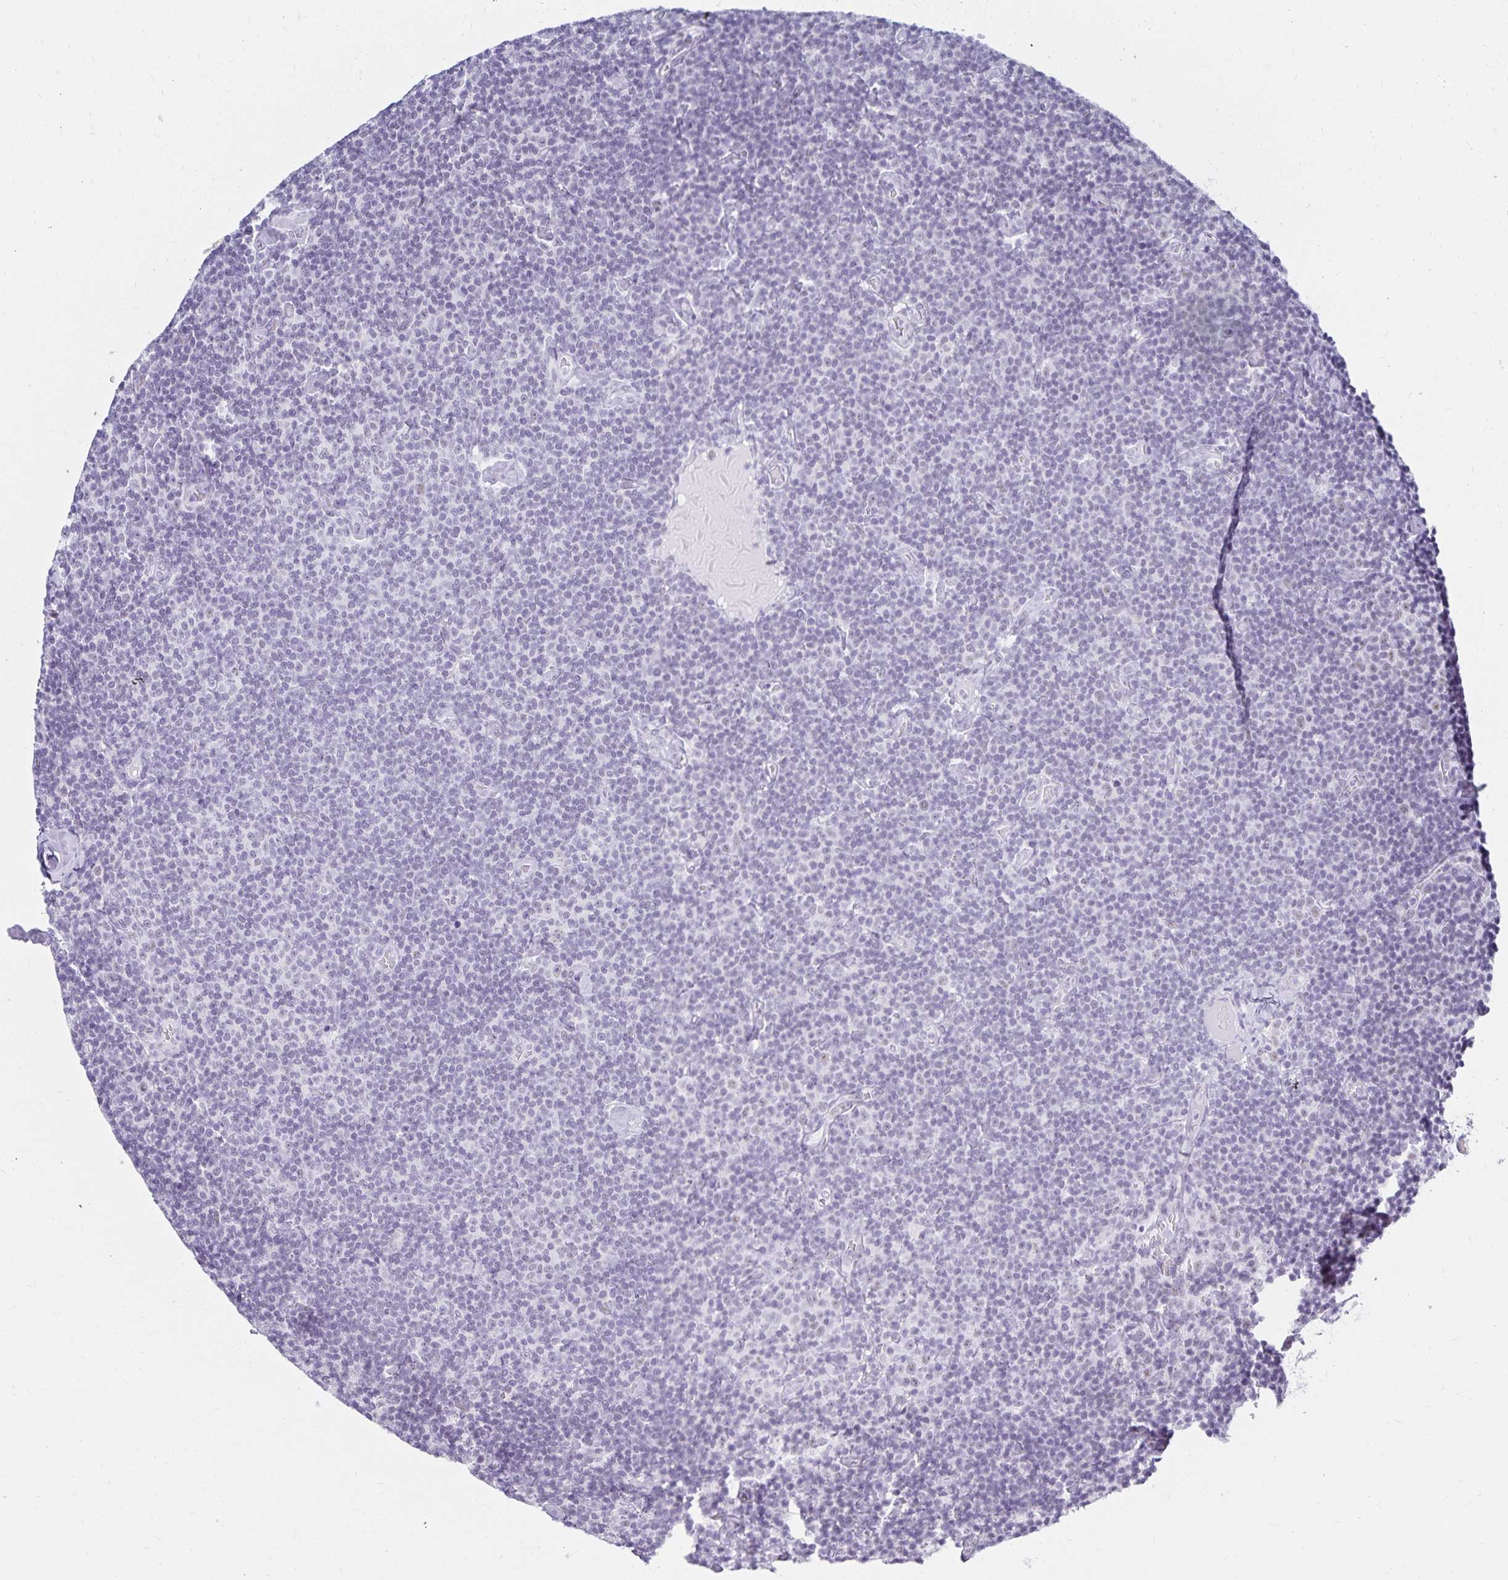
{"staining": {"intensity": "negative", "quantity": "none", "location": "none"}, "tissue": "lymphoma", "cell_type": "Tumor cells", "image_type": "cancer", "snomed": [{"axis": "morphology", "description": "Malignant lymphoma, non-Hodgkin's type, Low grade"}, {"axis": "topography", "description": "Lymph node"}], "caption": "Tumor cells show no significant protein staining in lymphoma.", "gene": "C20orf85", "patient": {"sex": "male", "age": 81}}